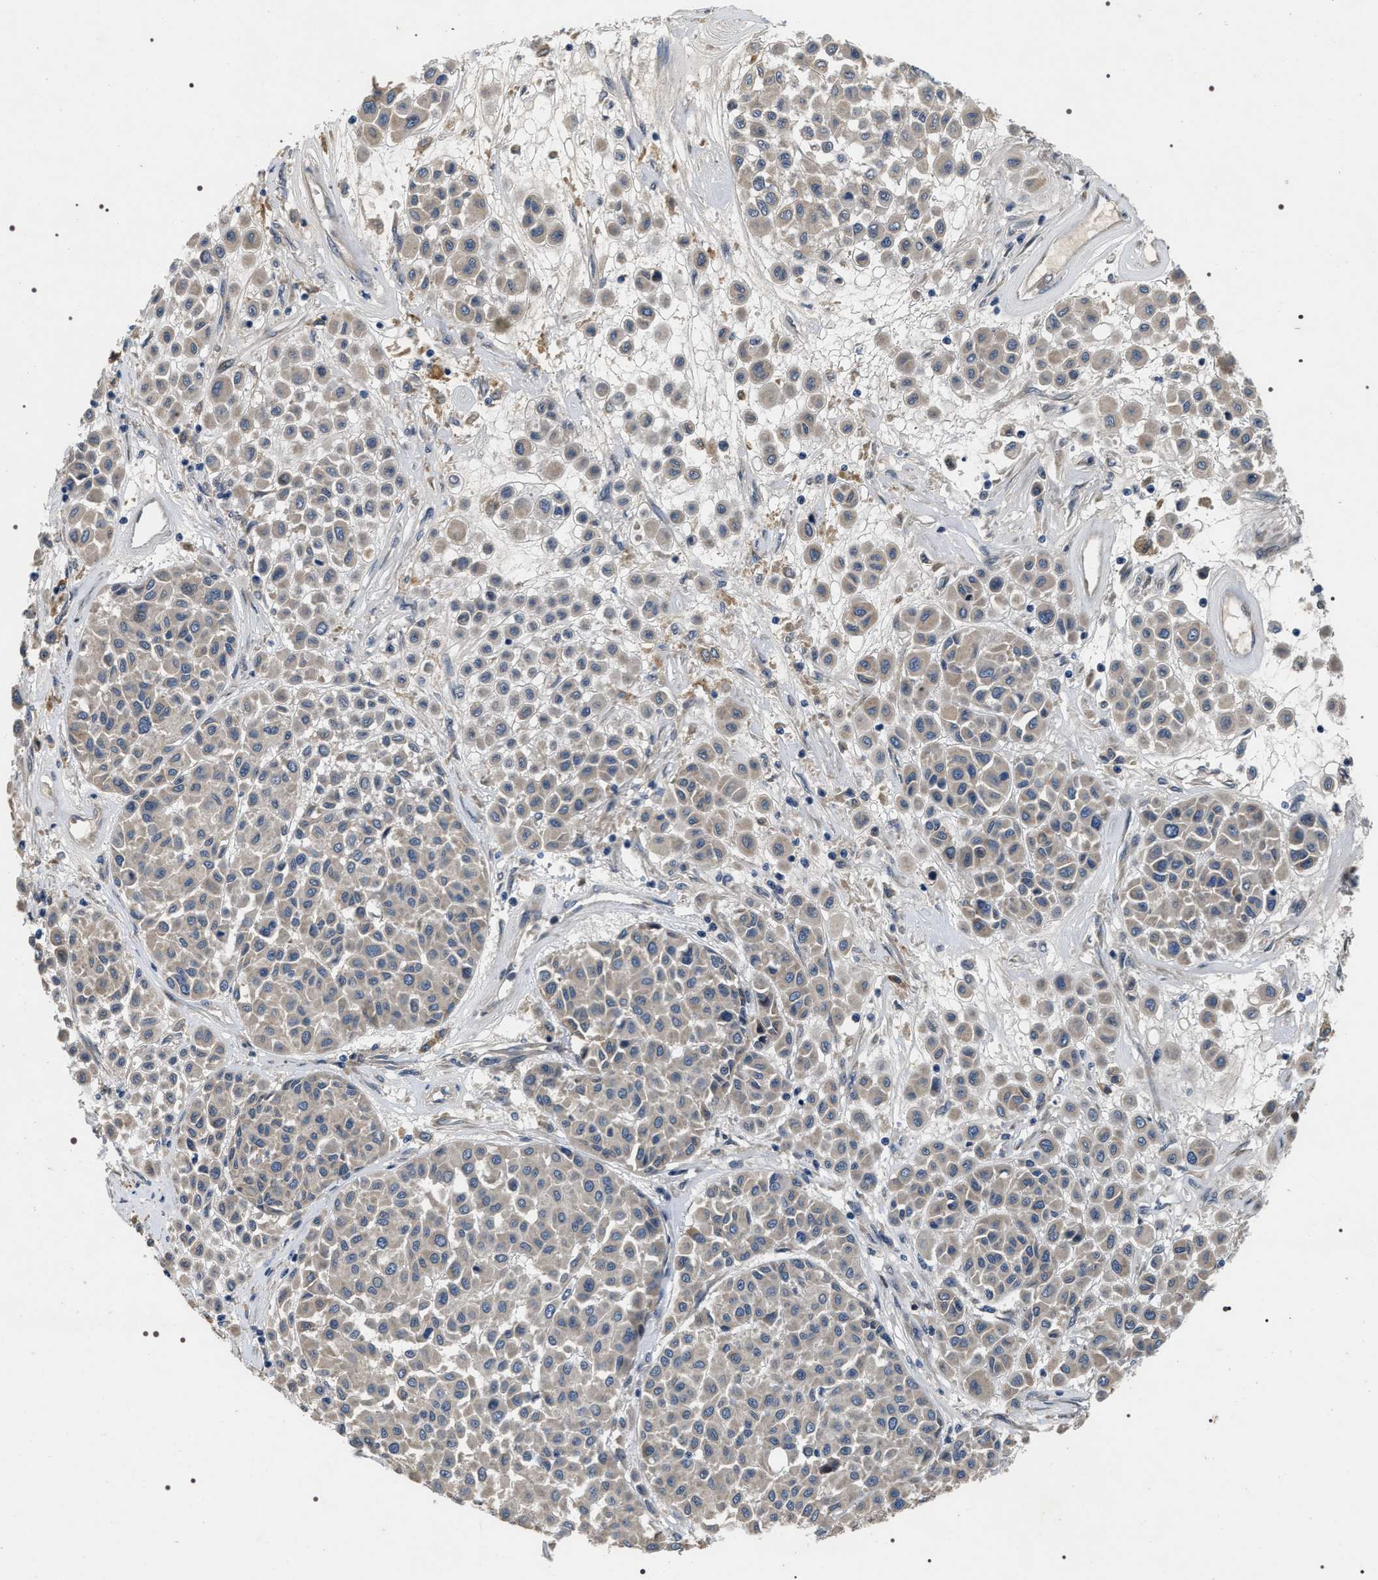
{"staining": {"intensity": "negative", "quantity": "none", "location": "none"}, "tissue": "melanoma", "cell_type": "Tumor cells", "image_type": "cancer", "snomed": [{"axis": "morphology", "description": "Malignant melanoma, Metastatic site"}, {"axis": "topography", "description": "Soft tissue"}], "caption": "There is no significant positivity in tumor cells of melanoma.", "gene": "IFT81", "patient": {"sex": "male", "age": 41}}